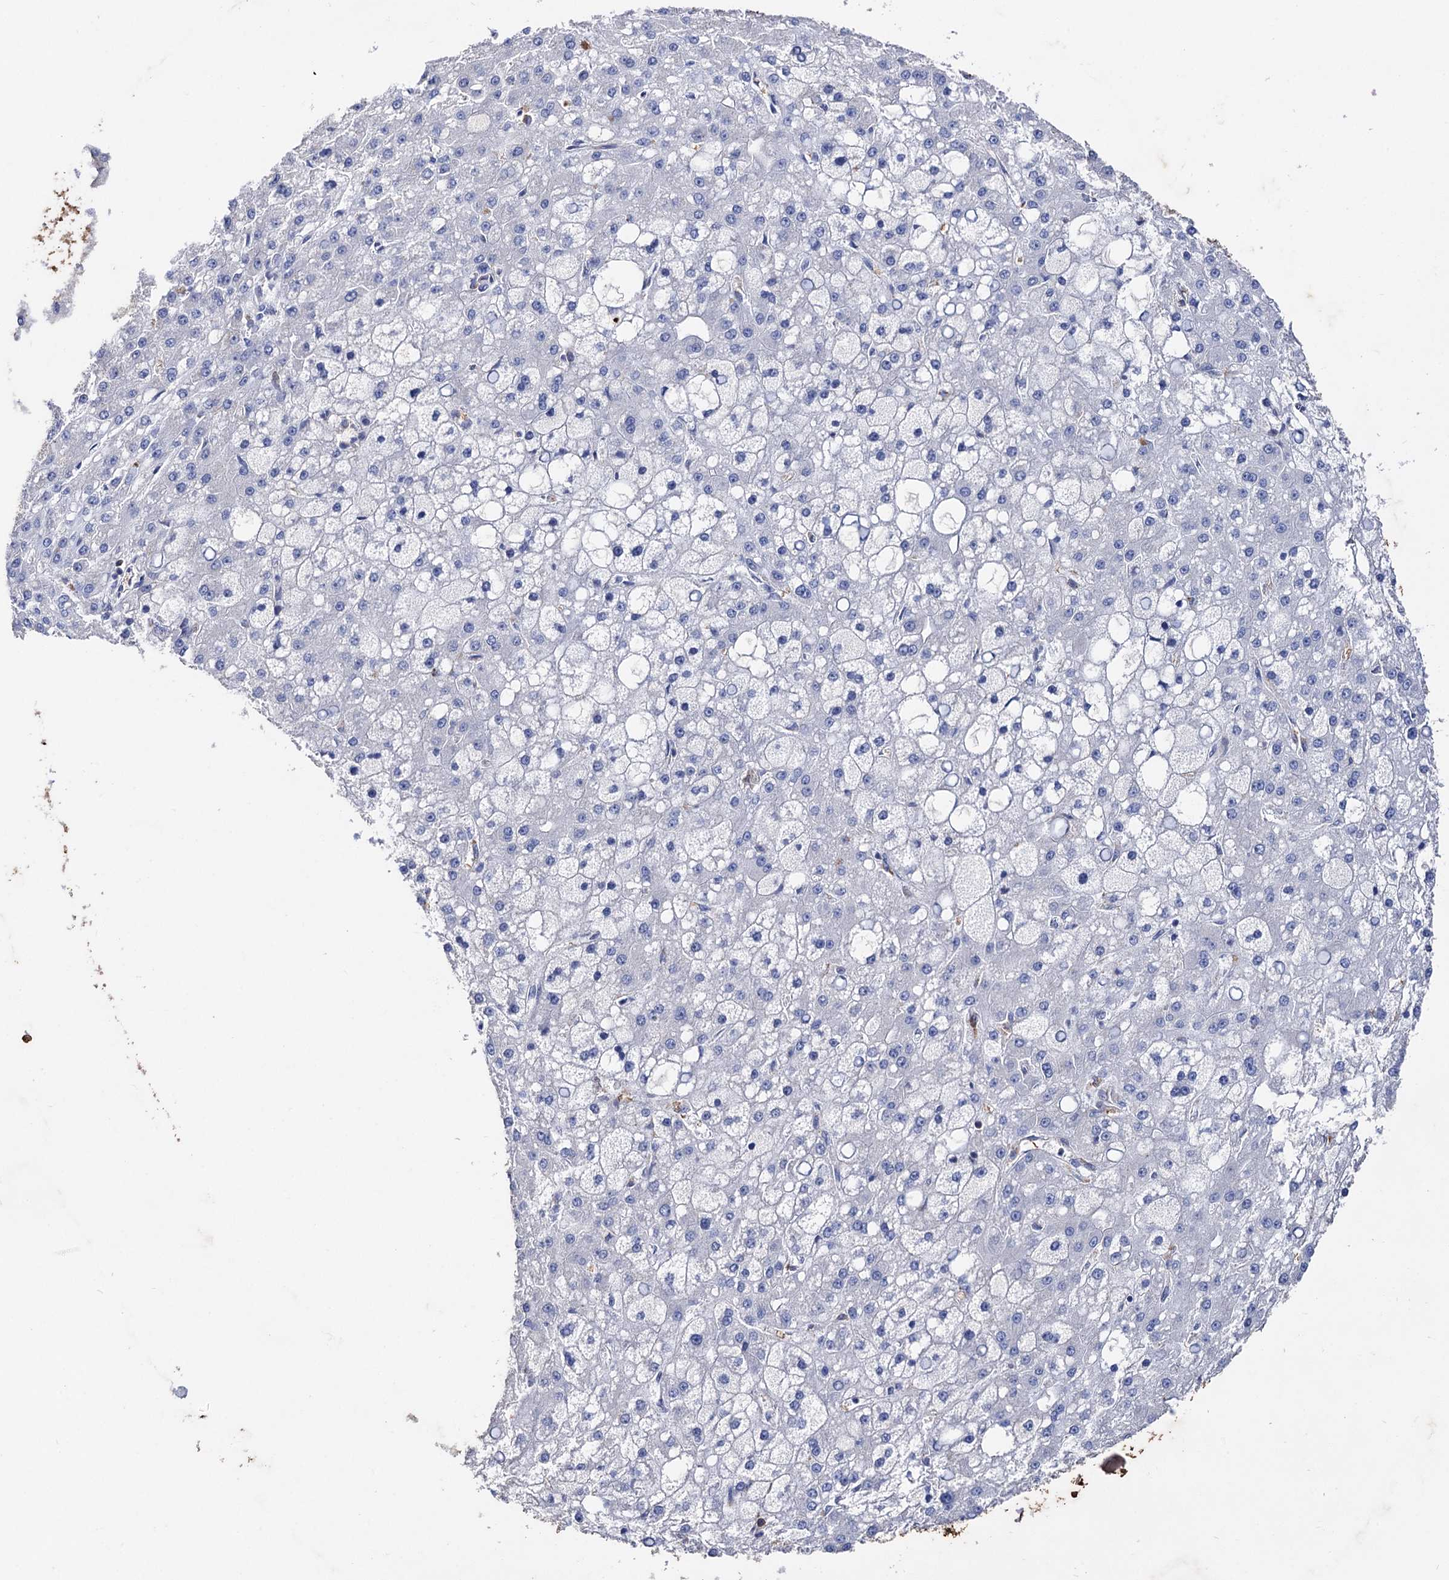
{"staining": {"intensity": "negative", "quantity": "none", "location": "none"}, "tissue": "liver cancer", "cell_type": "Tumor cells", "image_type": "cancer", "snomed": [{"axis": "morphology", "description": "Carcinoma, Hepatocellular, NOS"}, {"axis": "topography", "description": "Liver"}], "caption": "The immunohistochemistry micrograph has no significant expression in tumor cells of liver hepatocellular carcinoma tissue. Brightfield microscopy of IHC stained with DAB (brown) and hematoxylin (blue), captured at high magnification.", "gene": "STING1", "patient": {"sex": "male", "age": 67}}